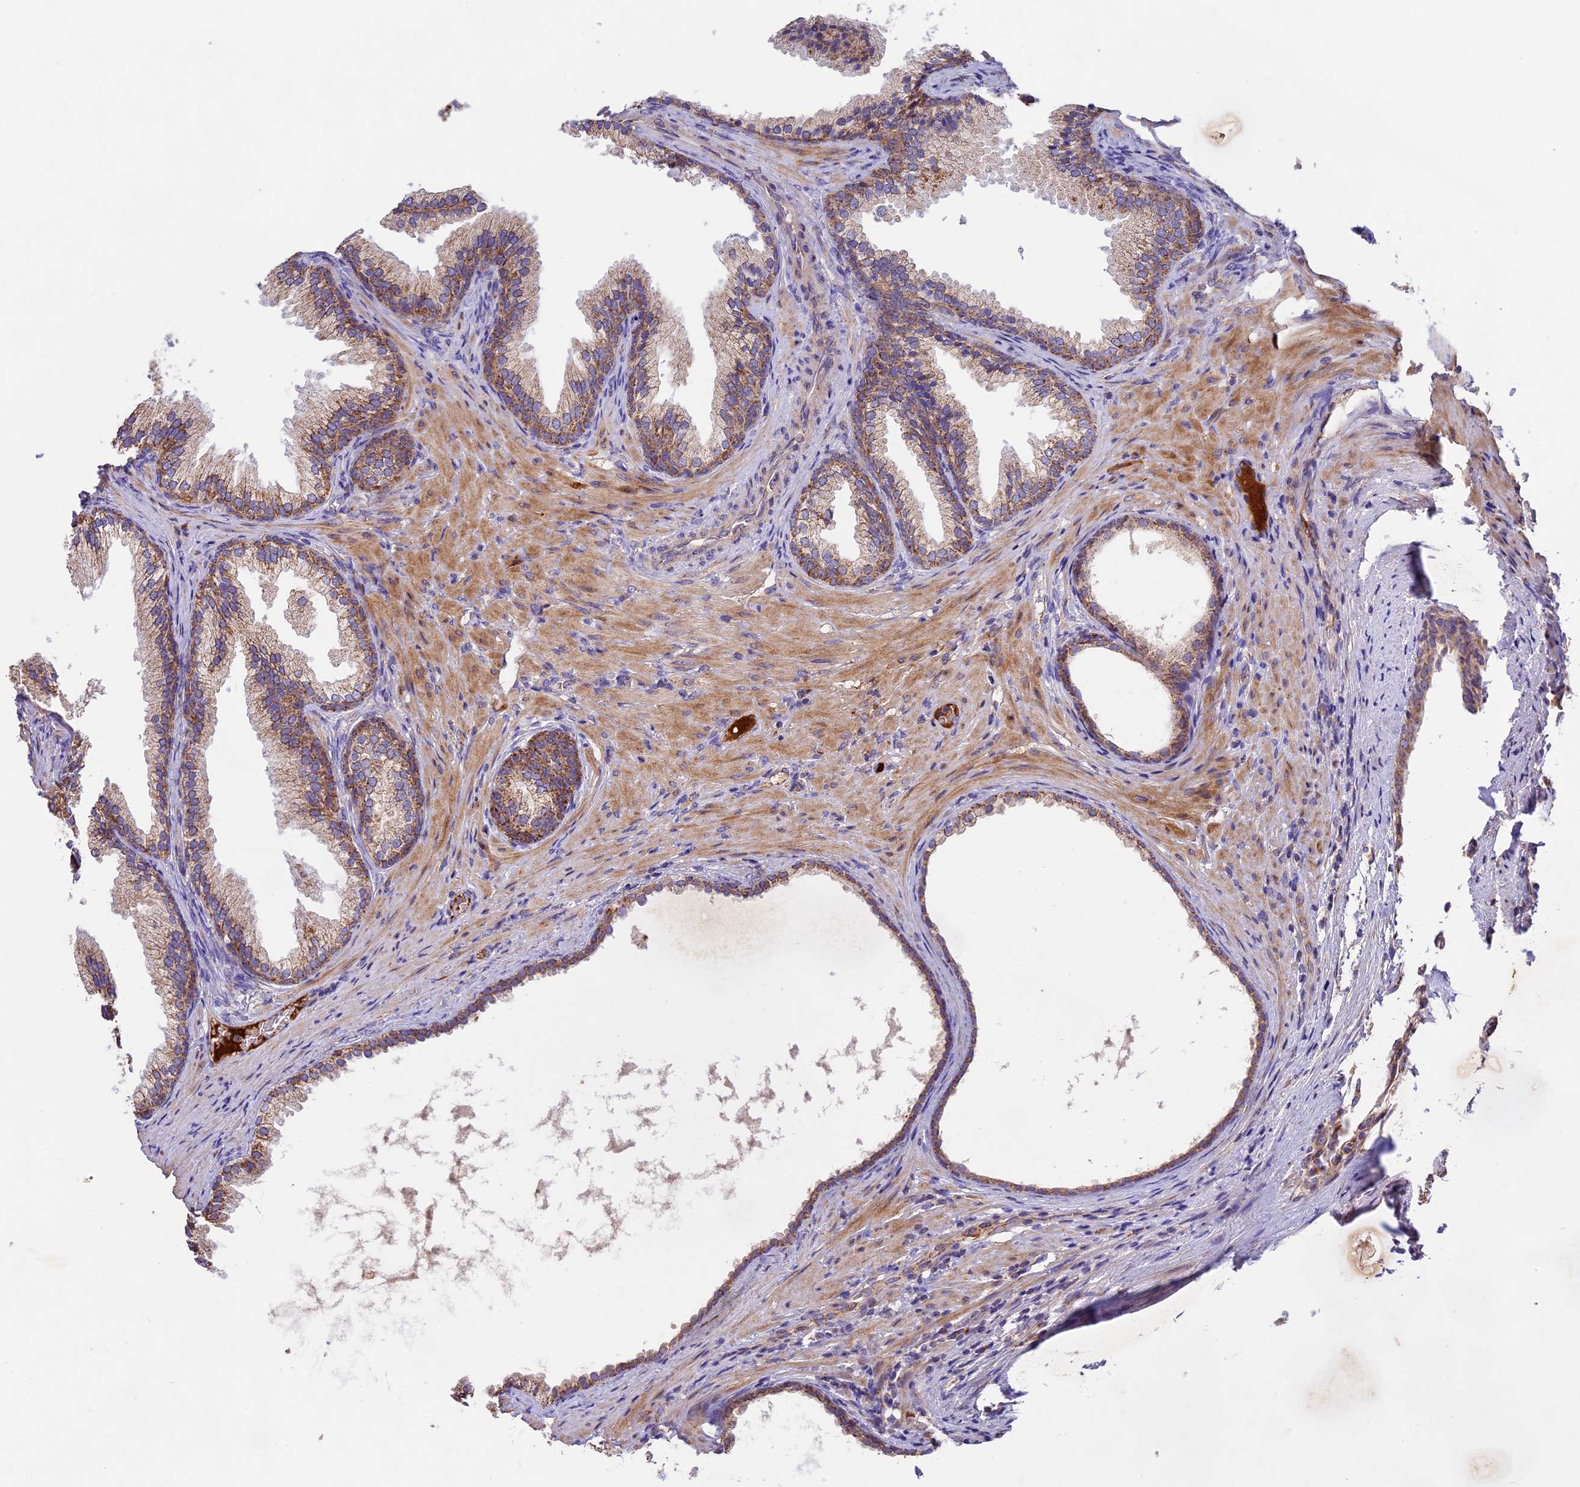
{"staining": {"intensity": "moderate", "quantity": ">75%", "location": "cytoplasmic/membranous"}, "tissue": "prostate", "cell_type": "Glandular cells", "image_type": "normal", "snomed": [{"axis": "morphology", "description": "Normal tissue, NOS"}, {"axis": "topography", "description": "Prostate"}], "caption": "Prostate stained for a protein shows moderate cytoplasmic/membranous positivity in glandular cells.", "gene": "OCEL1", "patient": {"sex": "male", "age": 76}}